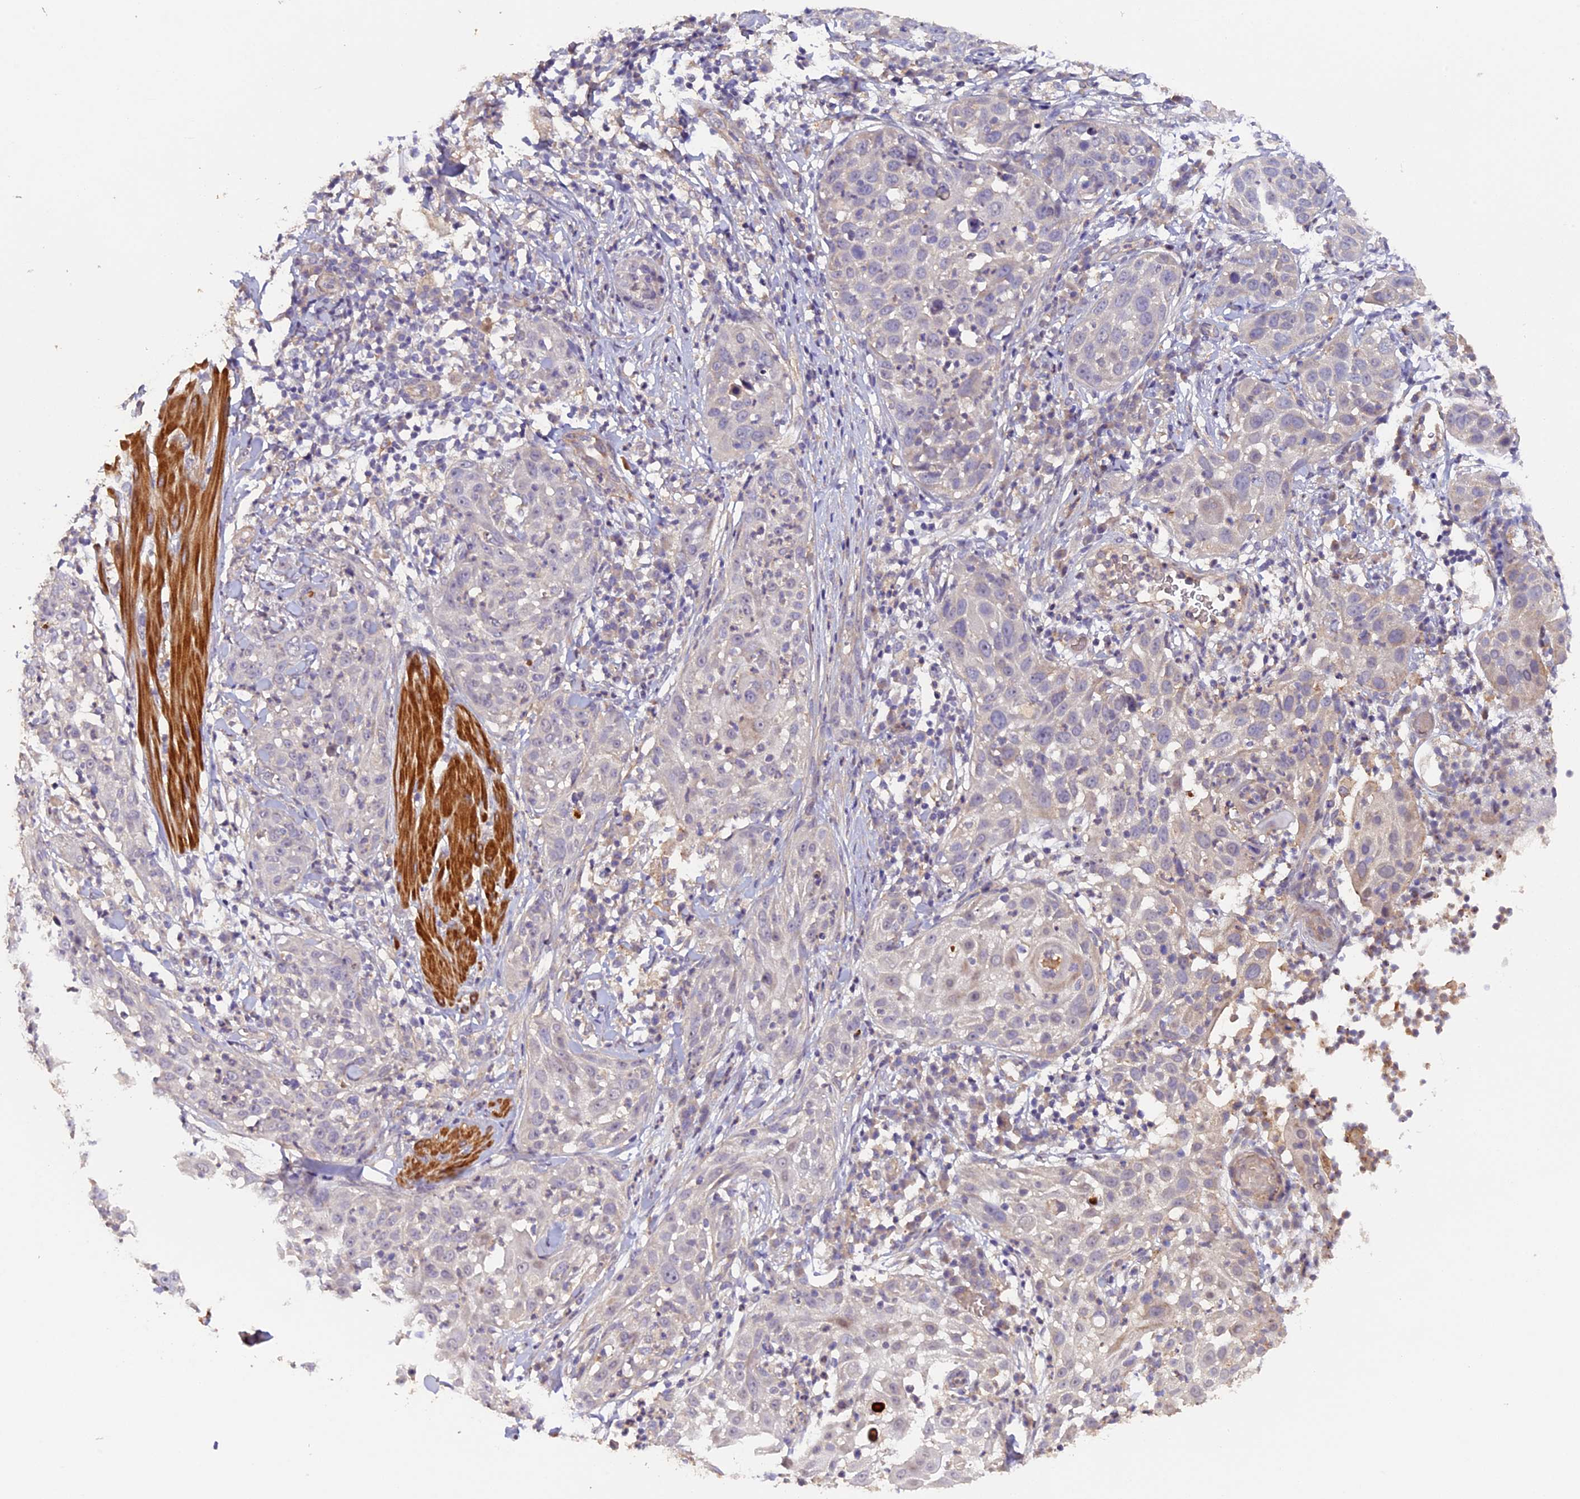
{"staining": {"intensity": "negative", "quantity": "none", "location": "none"}, "tissue": "skin cancer", "cell_type": "Tumor cells", "image_type": "cancer", "snomed": [{"axis": "morphology", "description": "Squamous cell carcinoma, NOS"}, {"axis": "topography", "description": "Skin"}], "caption": "Tumor cells show no significant protein expression in skin cancer.", "gene": "GNB5", "patient": {"sex": "female", "age": 44}}